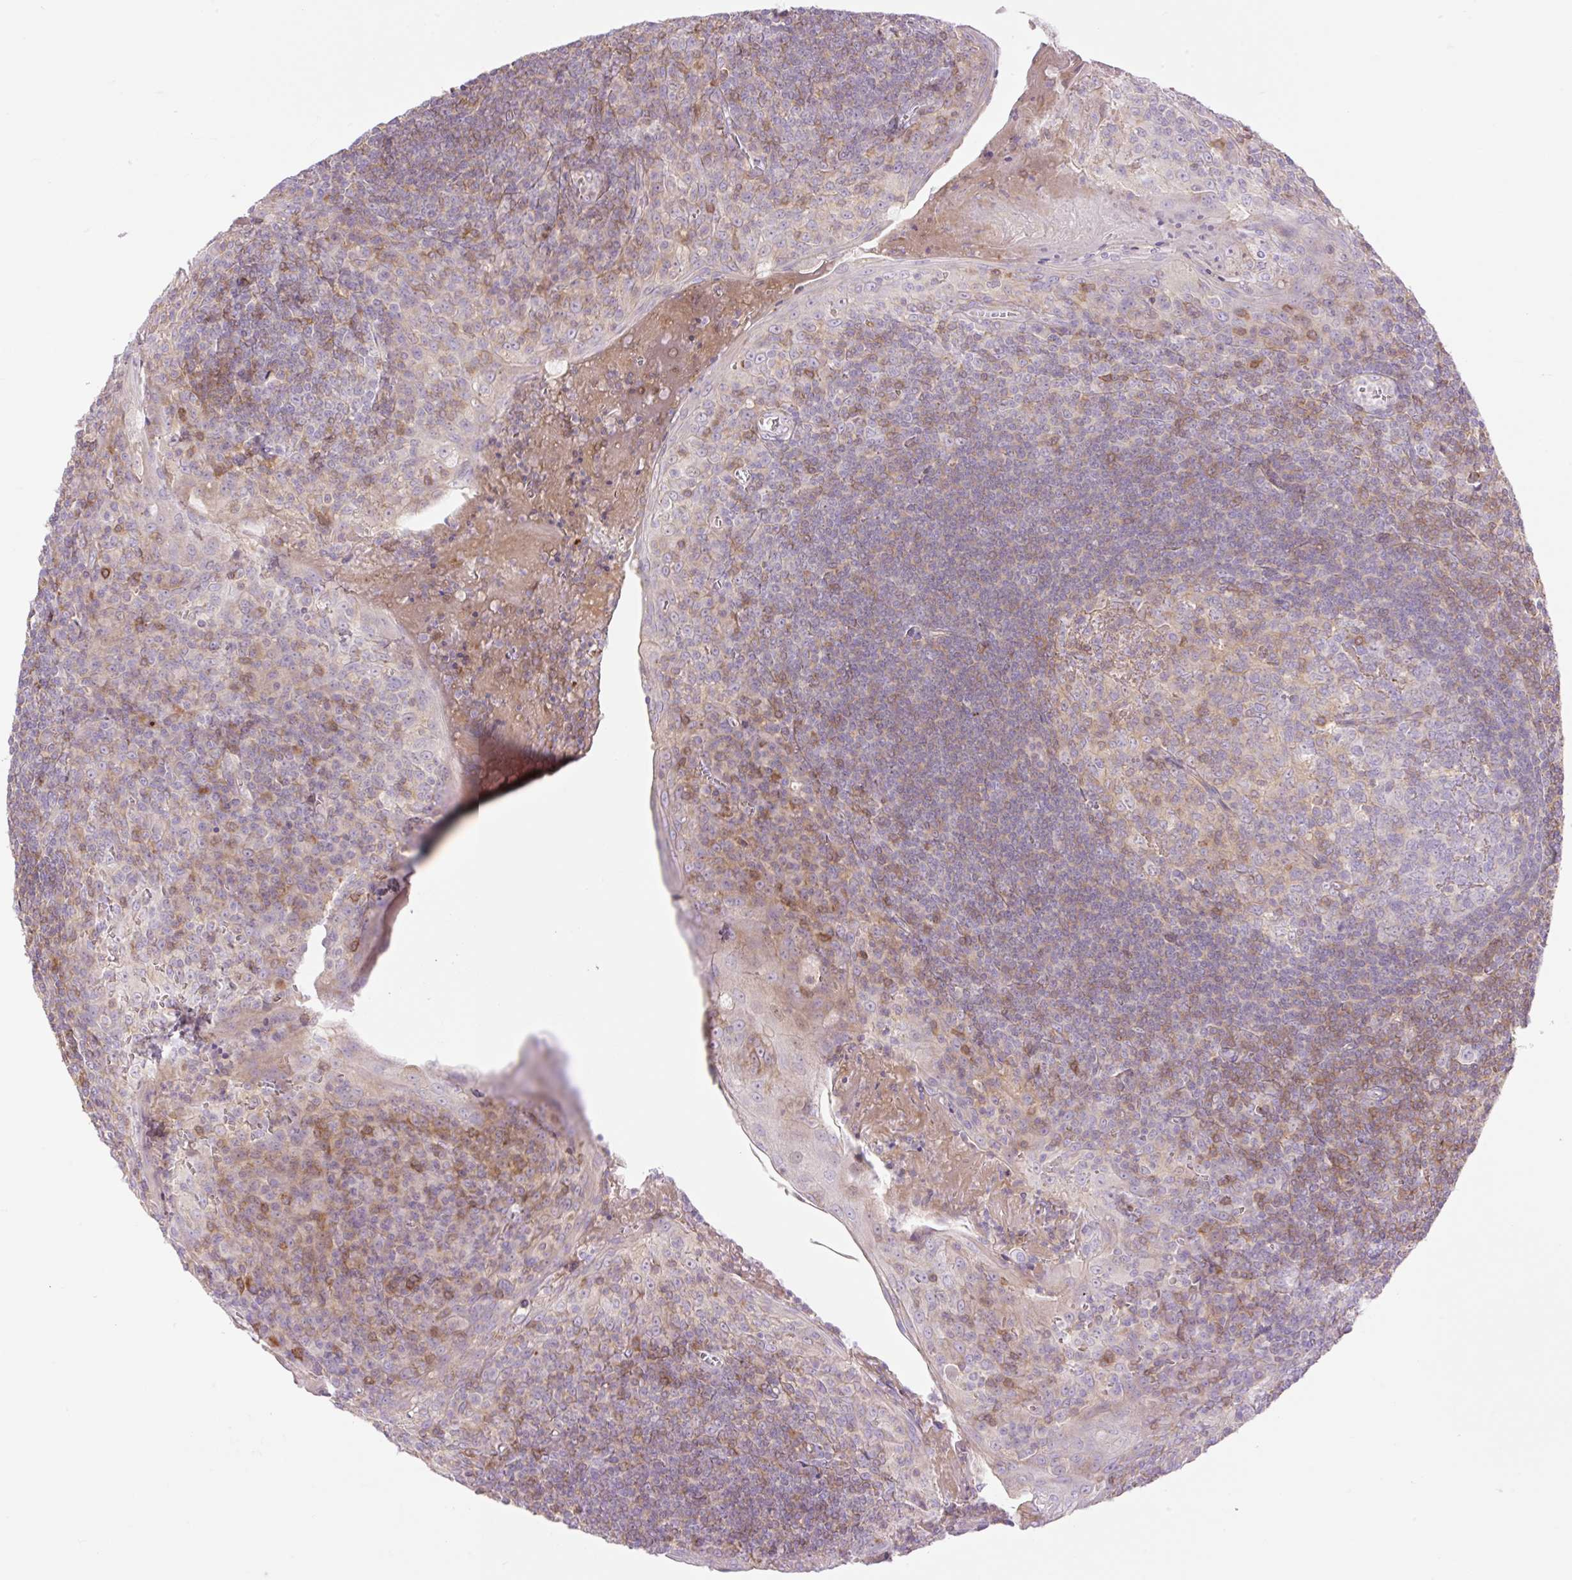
{"staining": {"intensity": "weak", "quantity": "25%-75%", "location": "cytoplasmic/membranous"}, "tissue": "tonsil", "cell_type": "Germinal center cells", "image_type": "normal", "snomed": [{"axis": "morphology", "description": "Normal tissue, NOS"}, {"axis": "topography", "description": "Tonsil"}], "caption": "Immunohistochemical staining of unremarkable human tonsil reveals 25%-75% levels of weak cytoplasmic/membranous protein expression in about 25%-75% of germinal center cells. The protein is shown in brown color, while the nuclei are stained blue.", "gene": "VPS25", "patient": {"sex": "male", "age": 27}}